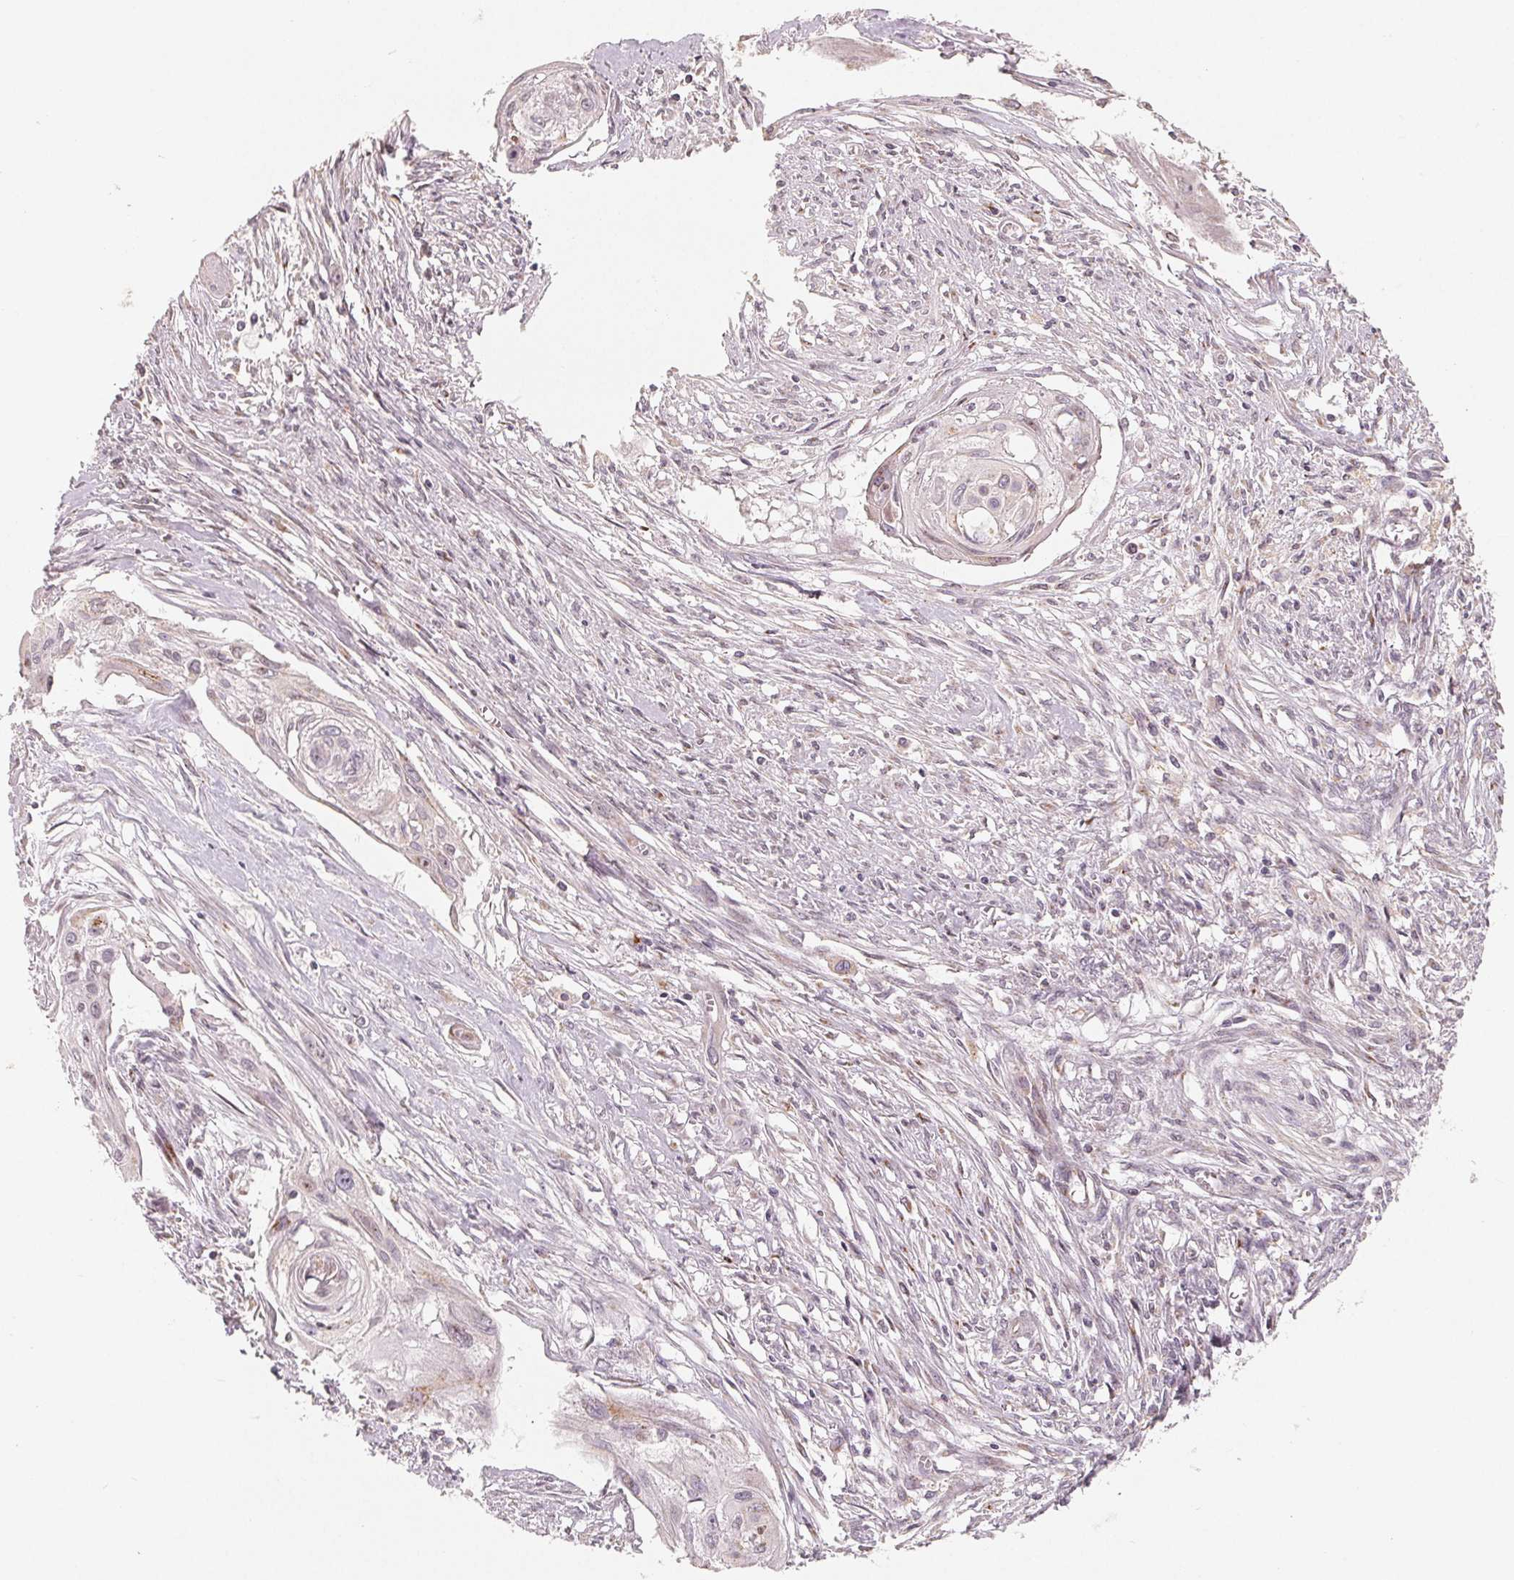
{"staining": {"intensity": "weak", "quantity": "<25%", "location": "cytoplasmic/membranous"}, "tissue": "cervical cancer", "cell_type": "Tumor cells", "image_type": "cancer", "snomed": [{"axis": "morphology", "description": "Squamous cell carcinoma, NOS"}, {"axis": "topography", "description": "Cervix"}], "caption": "Cervical cancer was stained to show a protein in brown. There is no significant positivity in tumor cells.", "gene": "TMSB15B", "patient": {"sex": "female", "age": 49}}